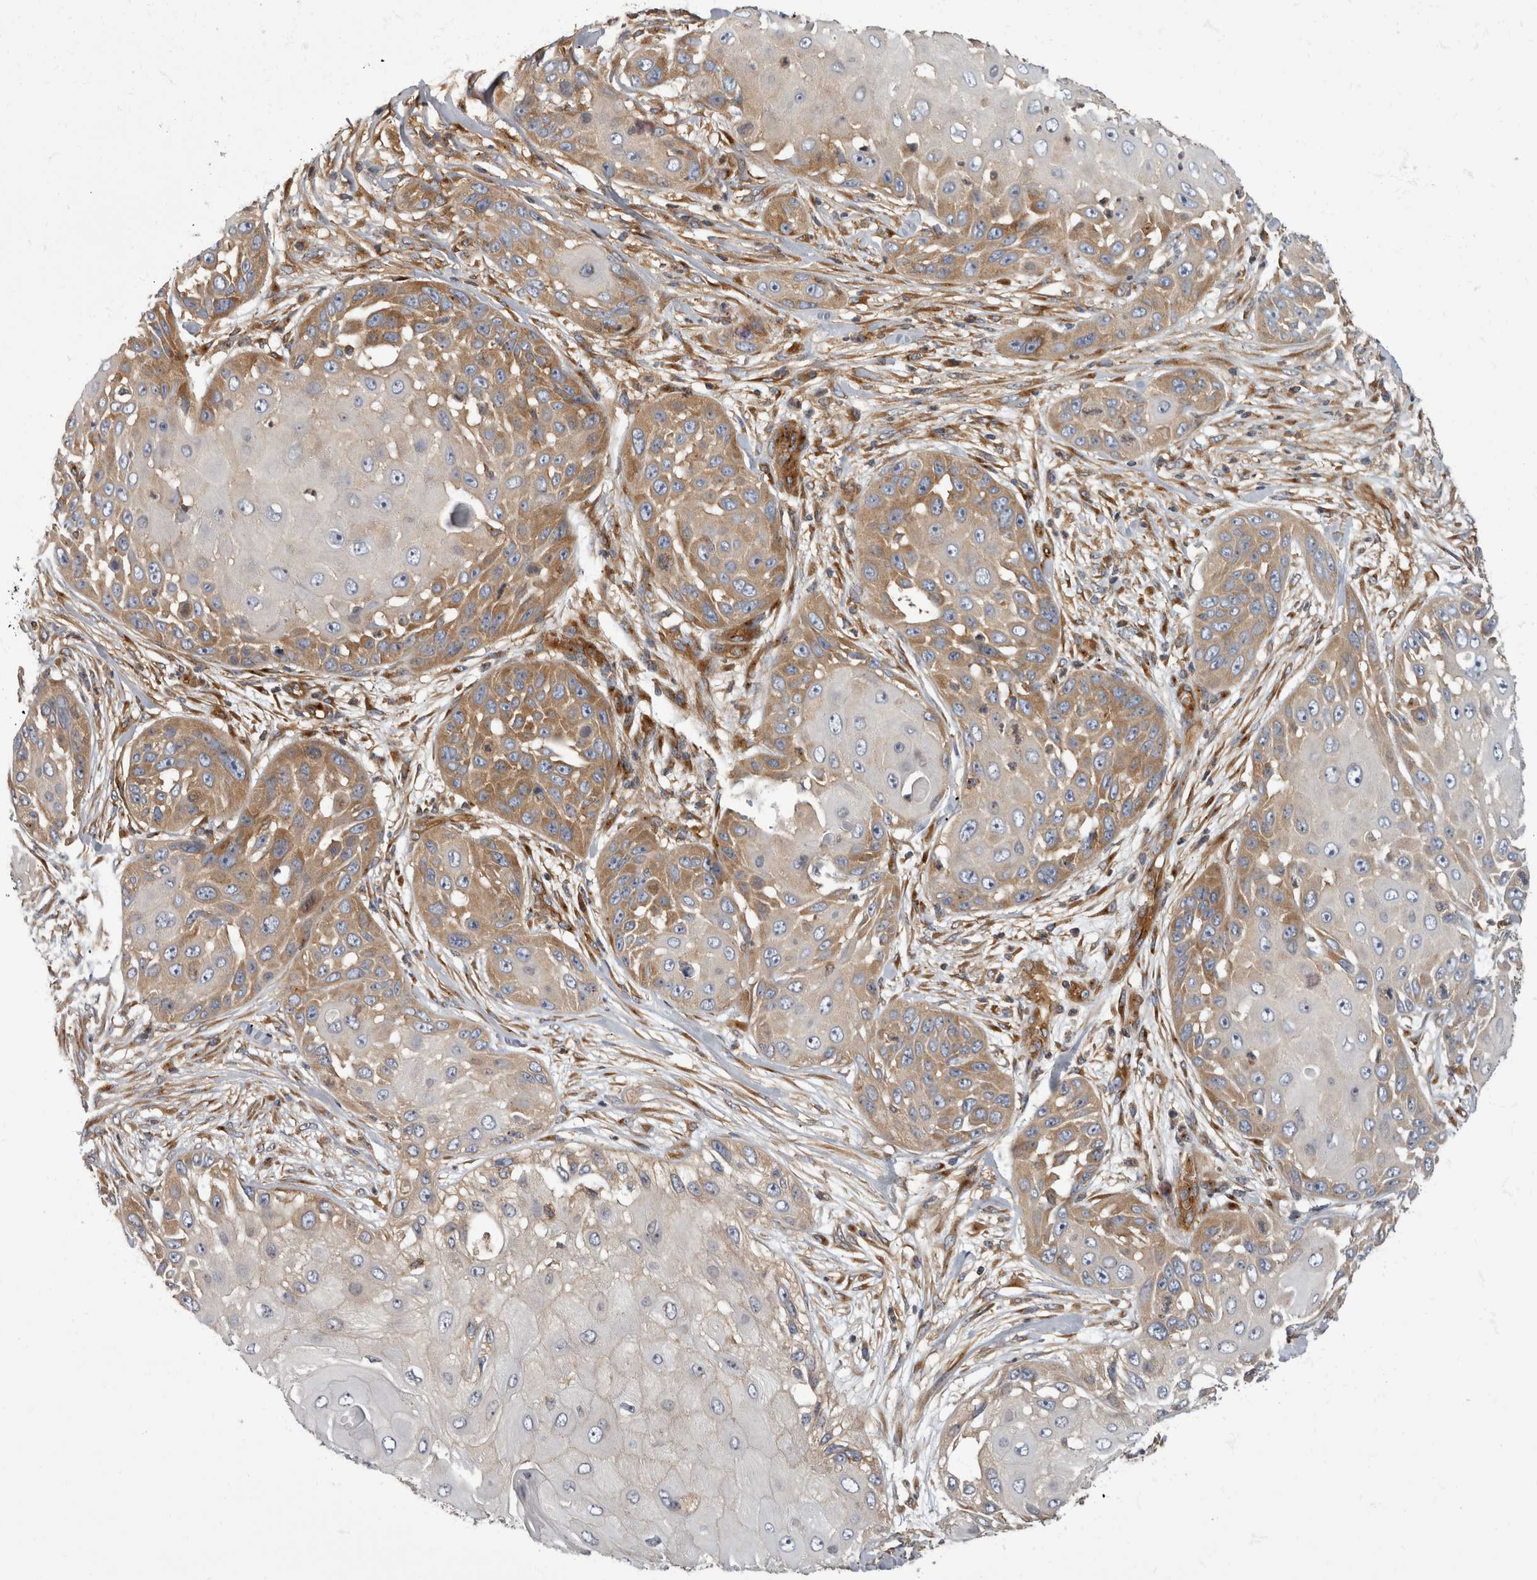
{"staining": {"intensity": "moderate", "quantity": "25%-75%", "location": "cytoplasmic/membranous"}, "tissue": "skin cancer", "cell_type": "Tumor cells", "image_type": "cancer", "snomed": [{"axis": "morphology", "description": "Squamous cell carcinoma, NOS"}, {"axis": "topography", "description": "Skin"}], "caption": "Immunohistochemical staining of human skin cancer reveals medium levels of moderate cytoplasmic/membranous expression in about 25%-75% of tumor cells.", "gene": "HOOK3", "patient": {"sex": "female", "age": 44}}